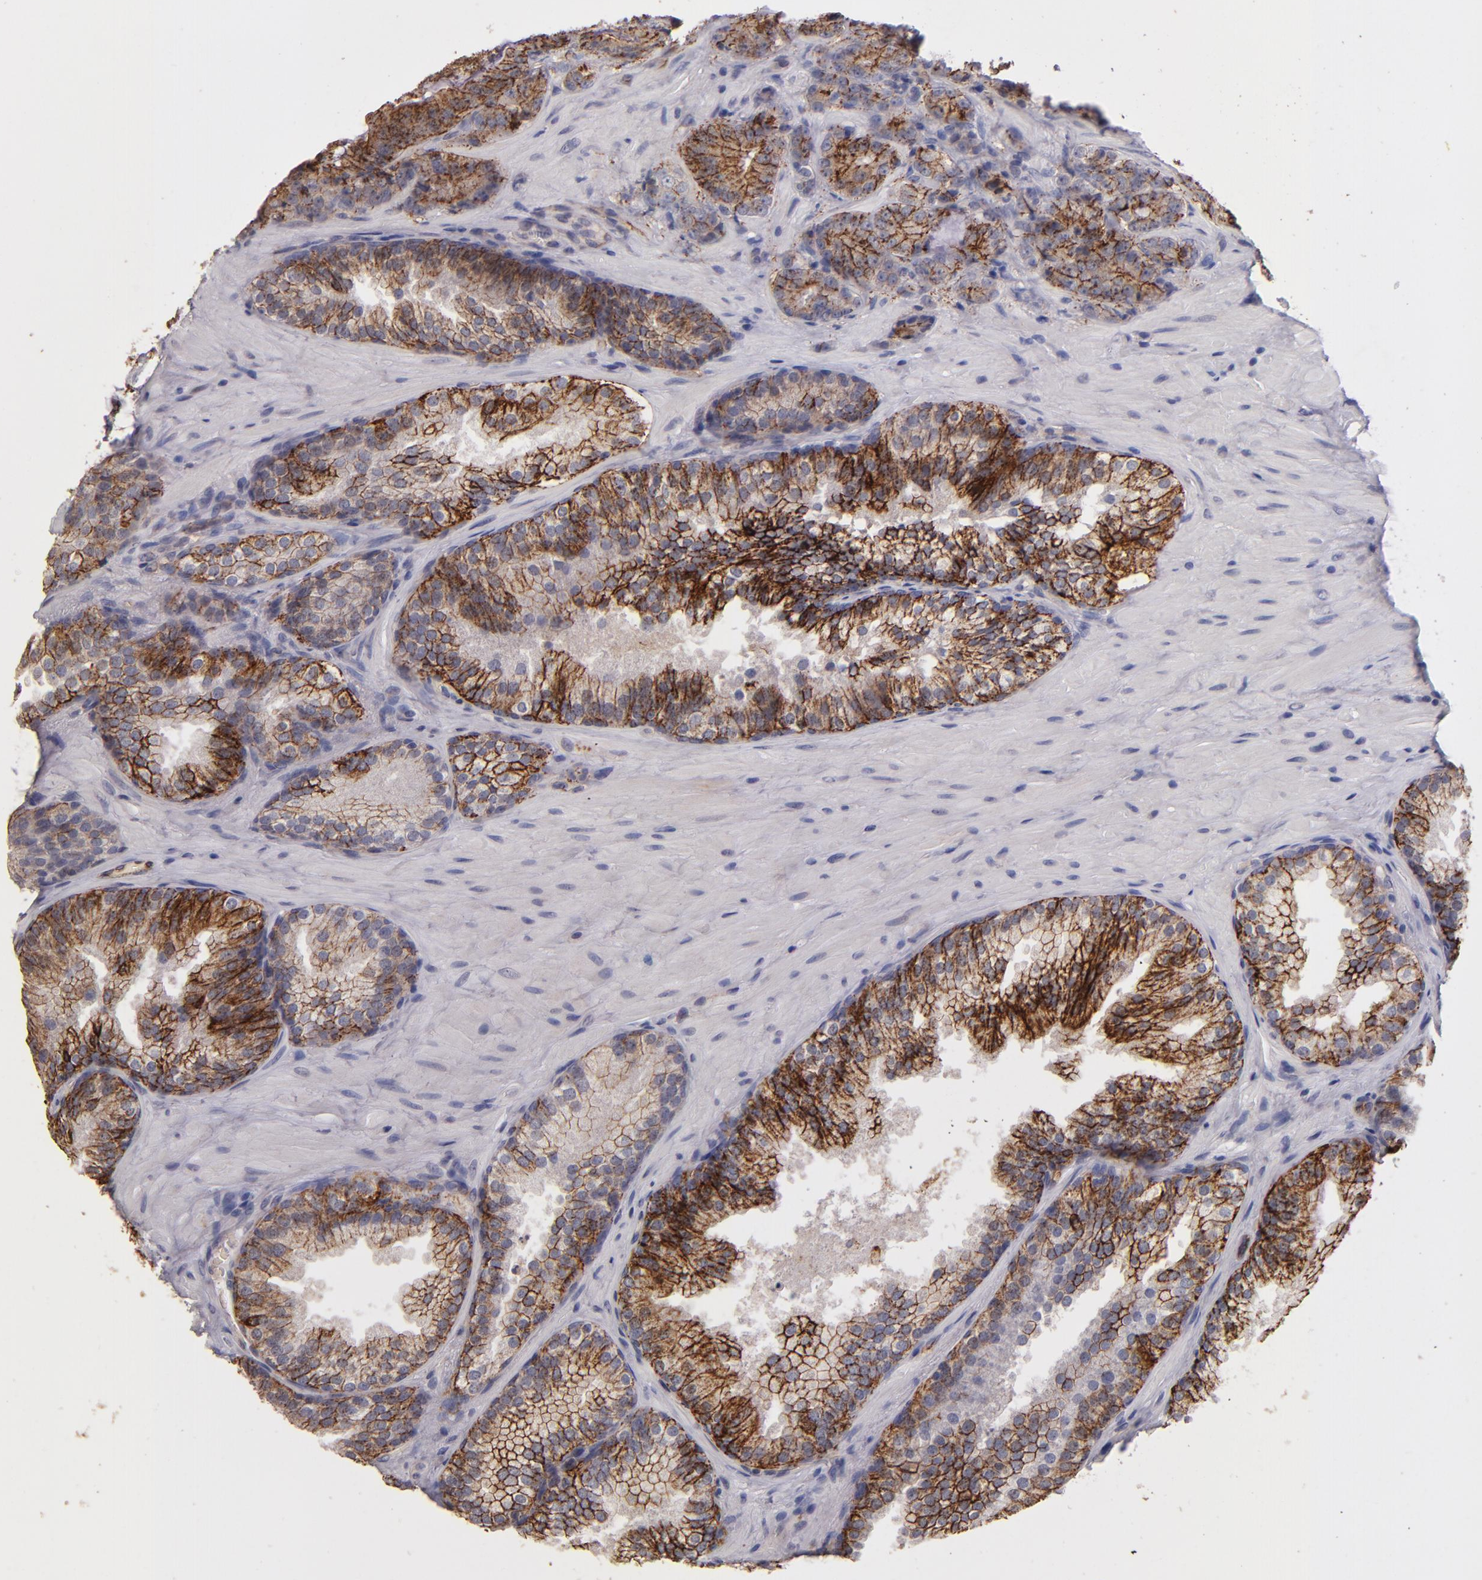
{"staining": {"intensity": "moderate", "quantity": ">75%", "location": "cytoplasmic/membranous"}, "tissue": "prostate cancer", "cell_type": "Tumor cells", "image_type": "cancer", "snomed": [{"axis": "morphology", "description": "Adenocarcinoma, High grade"}, {"axis": "topography", "description": "Prostate"}], "caption": "Protein expression by immunohistochemistry displays moderate cytoplasmic/membranous expression in about >75% of tumor cells in adenocarcinoma (high-grade) (prostate). (DAB IHC with brightfield microscopy, high magnification).", "gene": "CLDN5", "patient": {"sex": "male", "age": 70}}